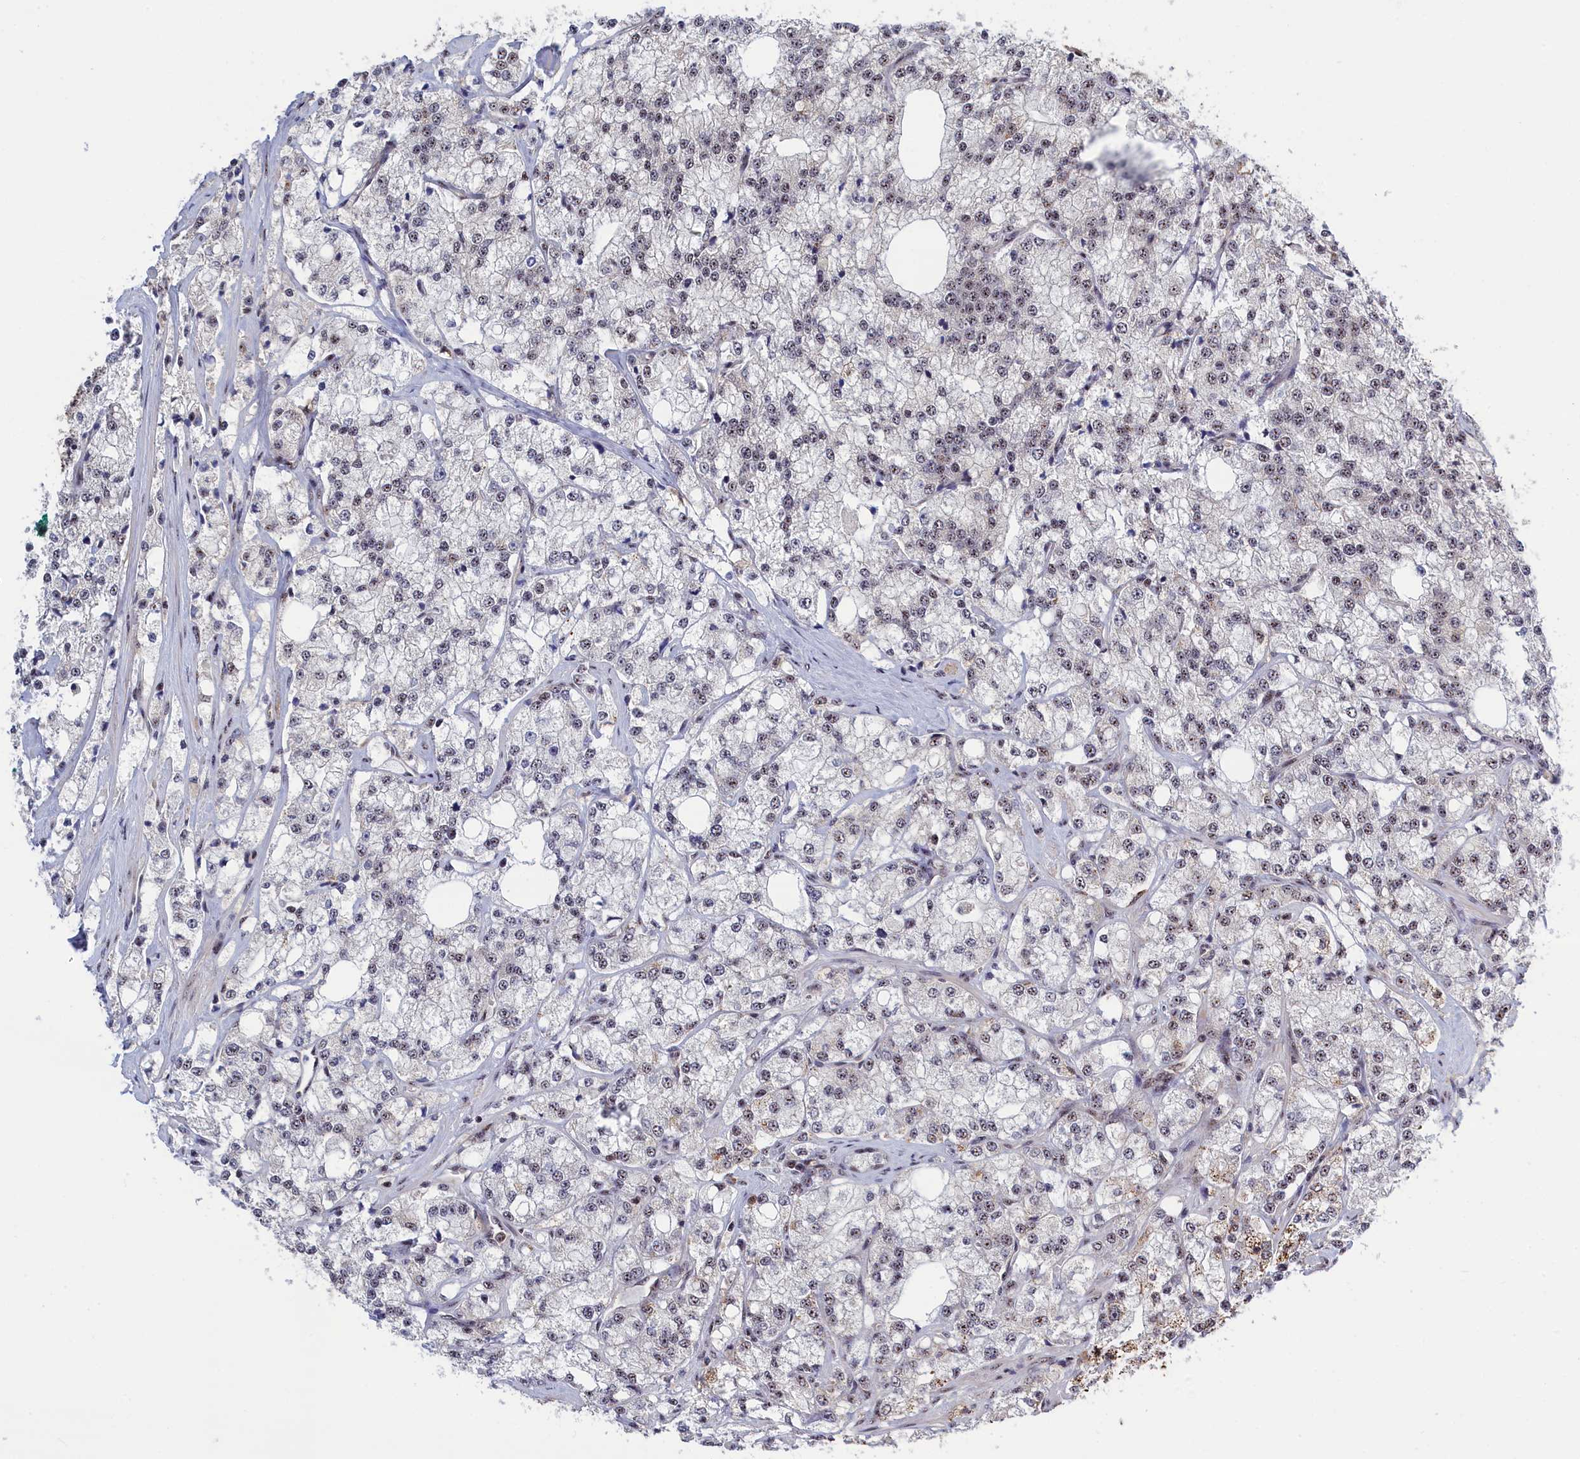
{"staining": {"intensity": "moderate", "quantity": "25%-75%", "location": "nuclear"}, "tissue": "prostate cancer", "cell_type": "Tumor cells", "image_type": "cancer", "snomed": [{"axis": "morphology", "description": "Adenocarcinoma, High grade"}, {"axis": "topography", "description": "Prostate"}], "caption": "A brown stain highlights moderate nuclear positivity of a protein in prostate cancer tumor cells.", "gene": "TAB1", "patient": {"sex": "male", "age": 64}}